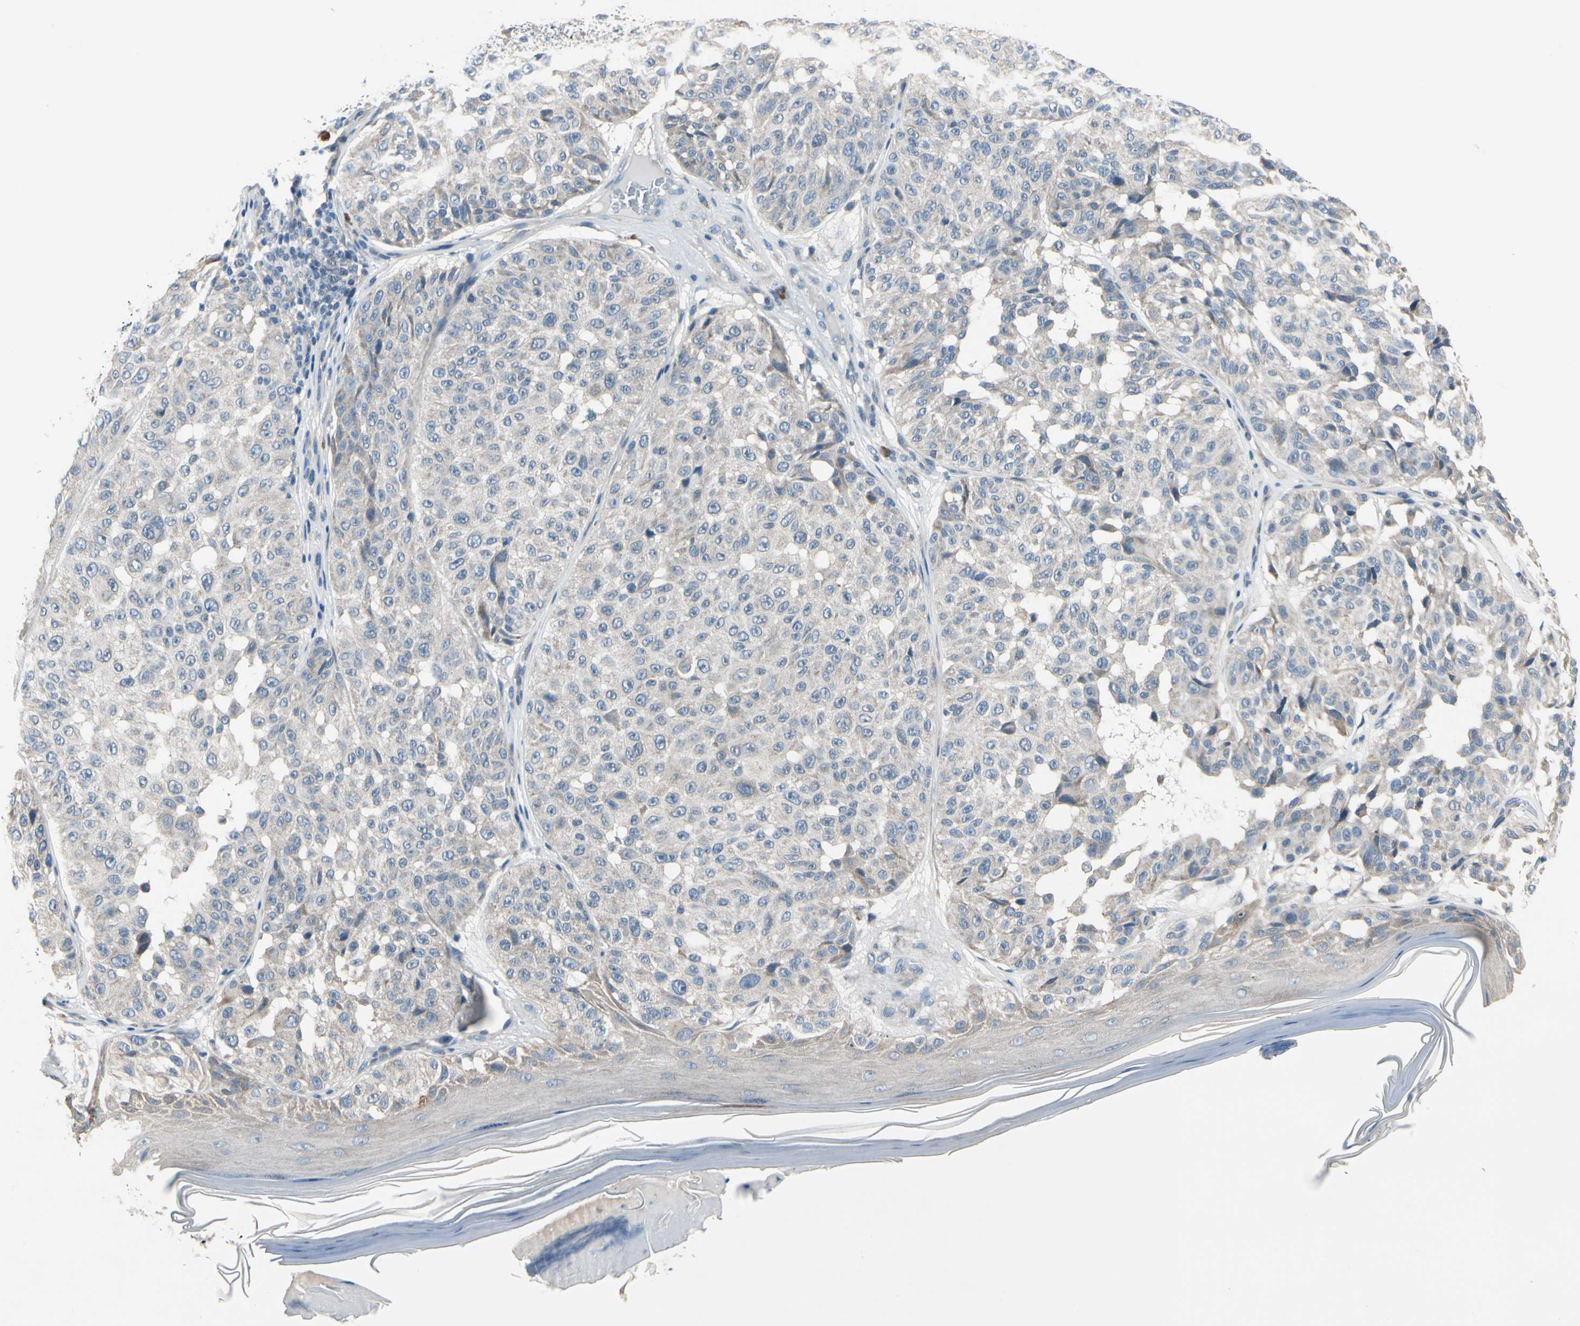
{"staining": {"intensity": "weak", "quantity": "<25%", "location": "cytoplasmic/membranous"}, "tissue": "melanoma", "cell_type": "Tumor cells", "image_type": "cancer", "snomed": [{"axis": "morphology", "description": "Malignant melanoma, NOS"}, {"axis": "topography", "description": "Skin"}], "caption": "Immunohistochemistry micrograph of neoplastic tissue: malignant melanoma stained with DAB (3,3'-diaminobenzidine) demonstrates no significant protein staining in tumor cells.", "gene": "SELENOK", "patient": {"sex": "female", "age": 46}}